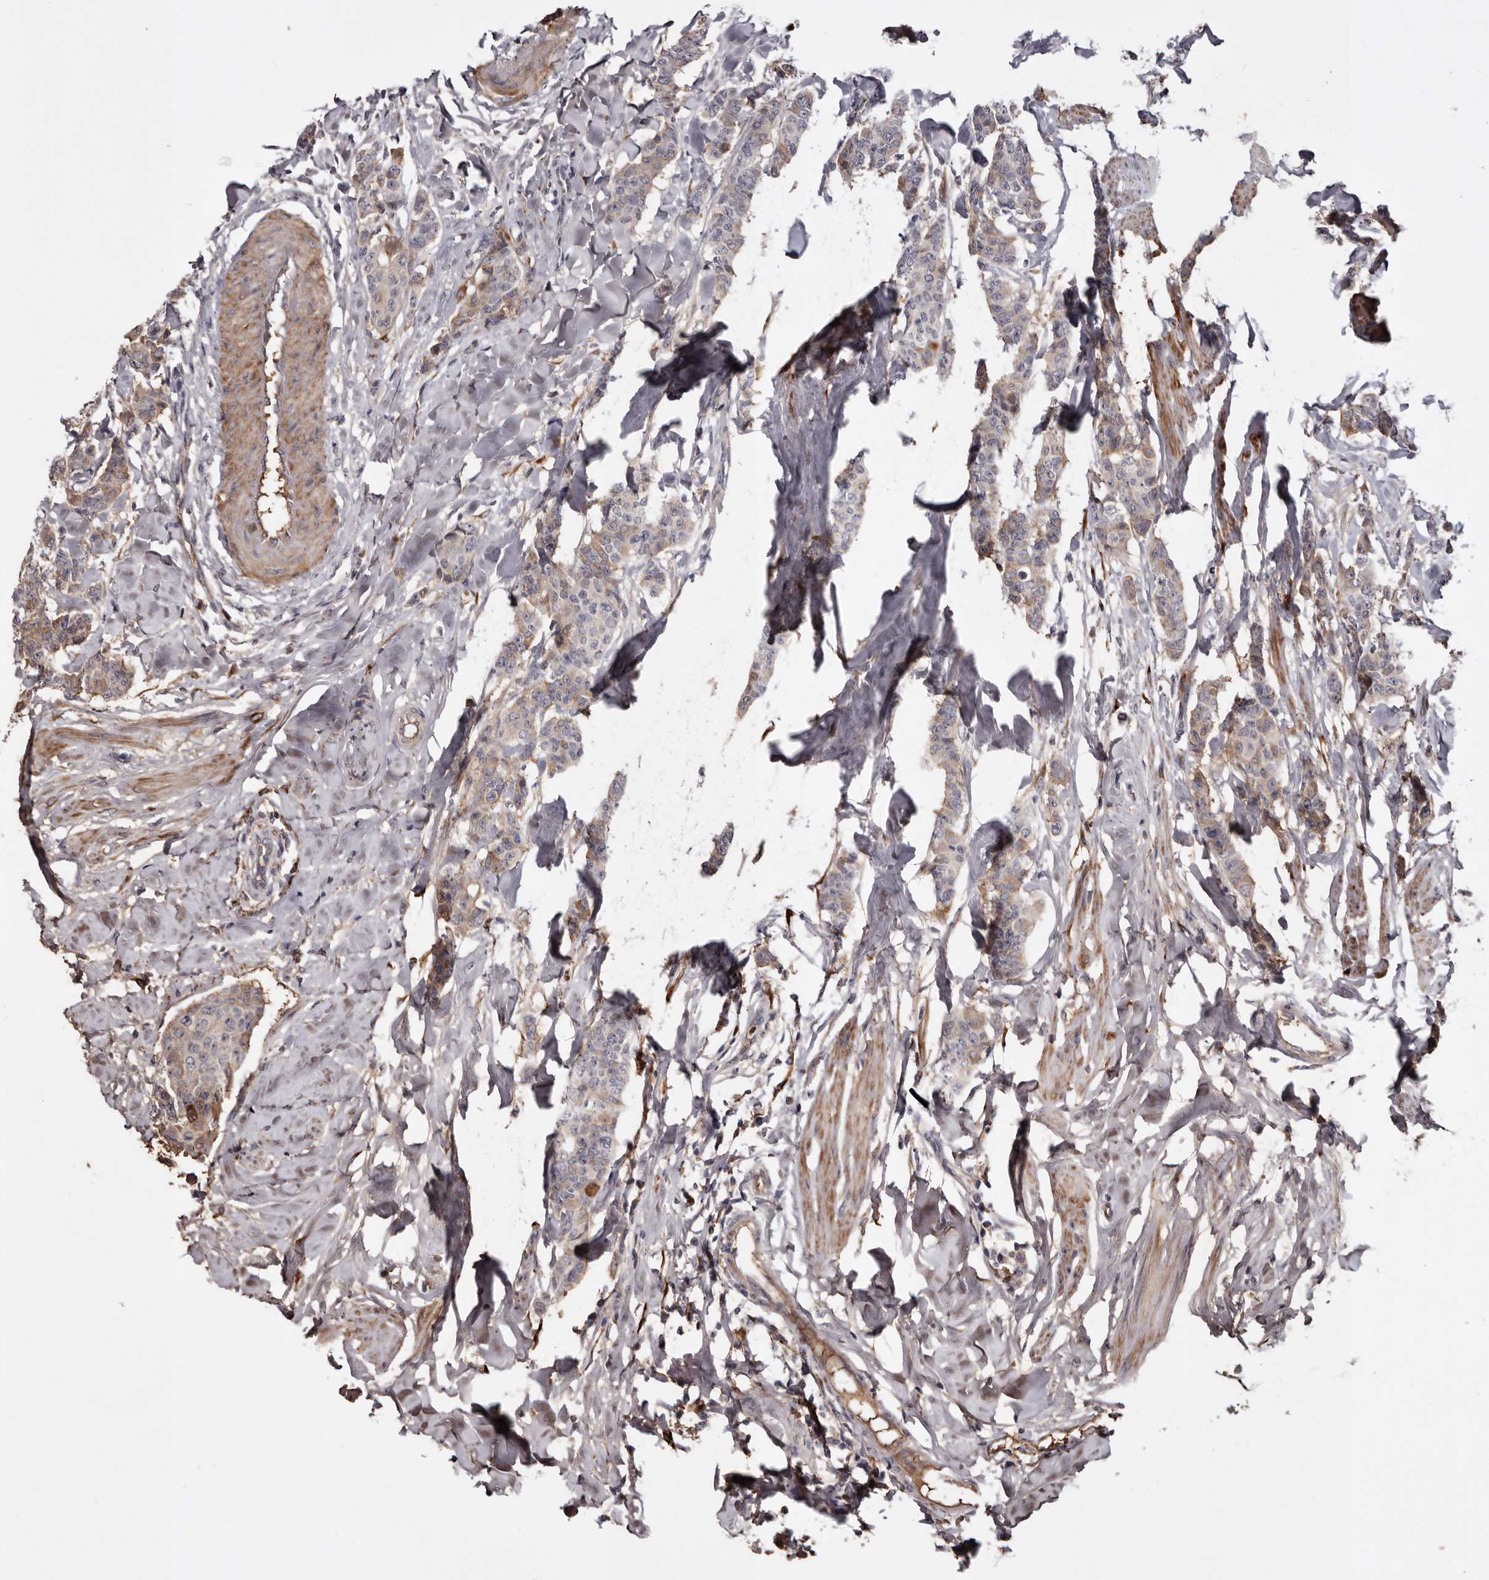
{"staining": {"intensity": "weak", "quantity": "<25%", "location": "cytoplasmic/membranous"}, "tissue": "breast cancer", "cell_type": "Tumor cells", "image_type": "cancer", "snomed": [{"axis": "morphology", "description": "Duct carcinoma"}, {"axis": "topography", "description": "Breast"}], "caption": "This micrograph is of infiltrating ductal carcinoma (breast) stained with IHC to label a protein in brown with the nuclei are counter-stained blue. There is no expression in tumor cells. (Stains: DAB (3,3'-diaminobenzidine) immunohistochemistry (IHC) with hematoxylin counter stain, Microscopy: brightfield microscopy at high magnification).", "gene": "CYP1B1", "patient": {"sex": "female", "age": 40}}